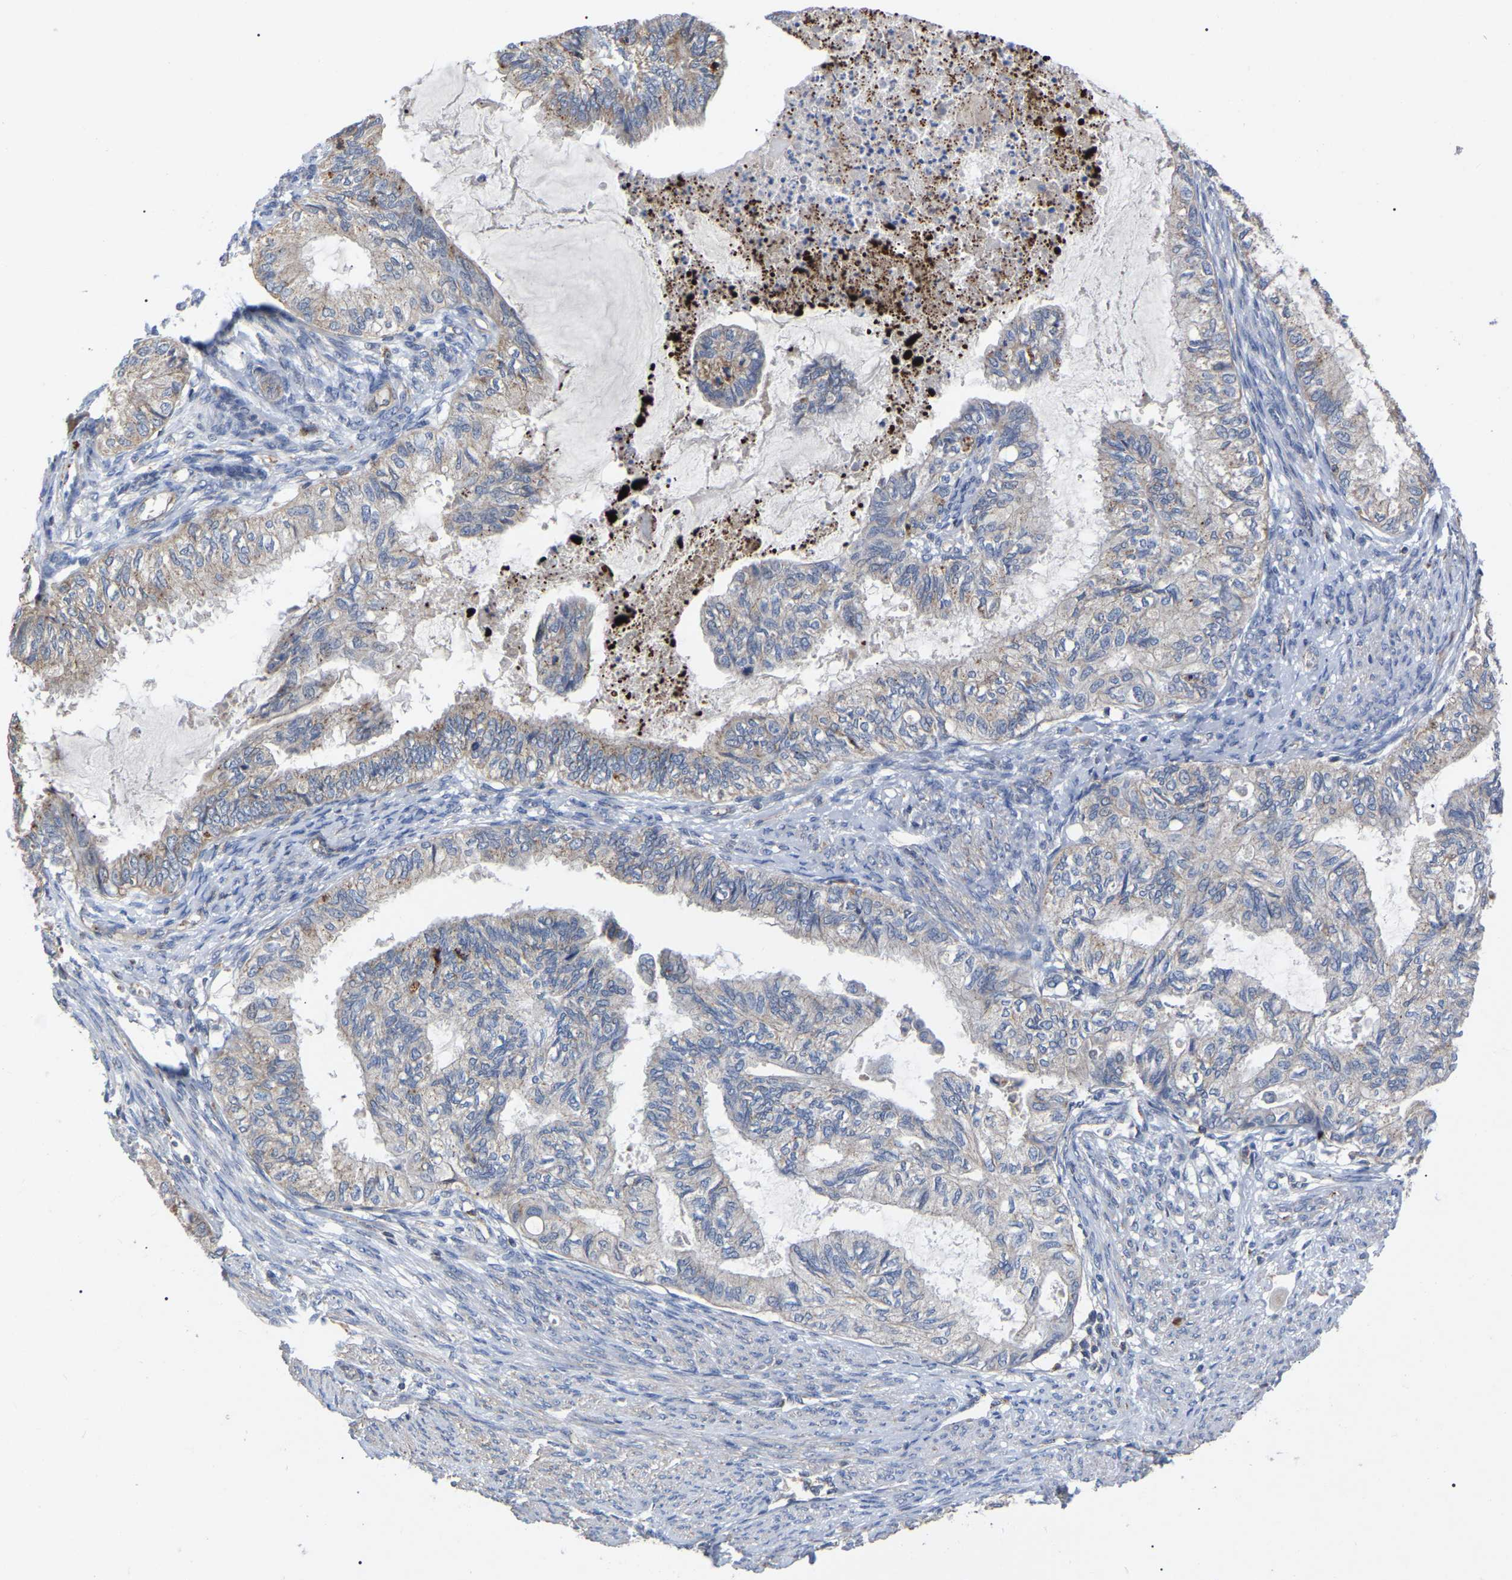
{"staining": {"intensity": "negative", "quantity": "none", "location": "none"}, "tissue": "cervical cancer", "cell_type": "Tumor cells", "image_type": "cancer", "snomed": [{"axis": "morphology", "description": "Normal tissue, NOS"}, {"axis": "morphology", "description": "Adenocarcinoma, NOS"}, {"axis": "topography", "description": "Cervix"}, {"axis": "topography", "description": "Endometrium"}], "caption": "The photomicrograph displays no significant expression in tumor cells of adenocarcinoma (cervical). (DAB immunohistochemistry (IHC), high magnification).", "gene": "FAM171A2", "patient": {"sex": "female", "age": 86}}